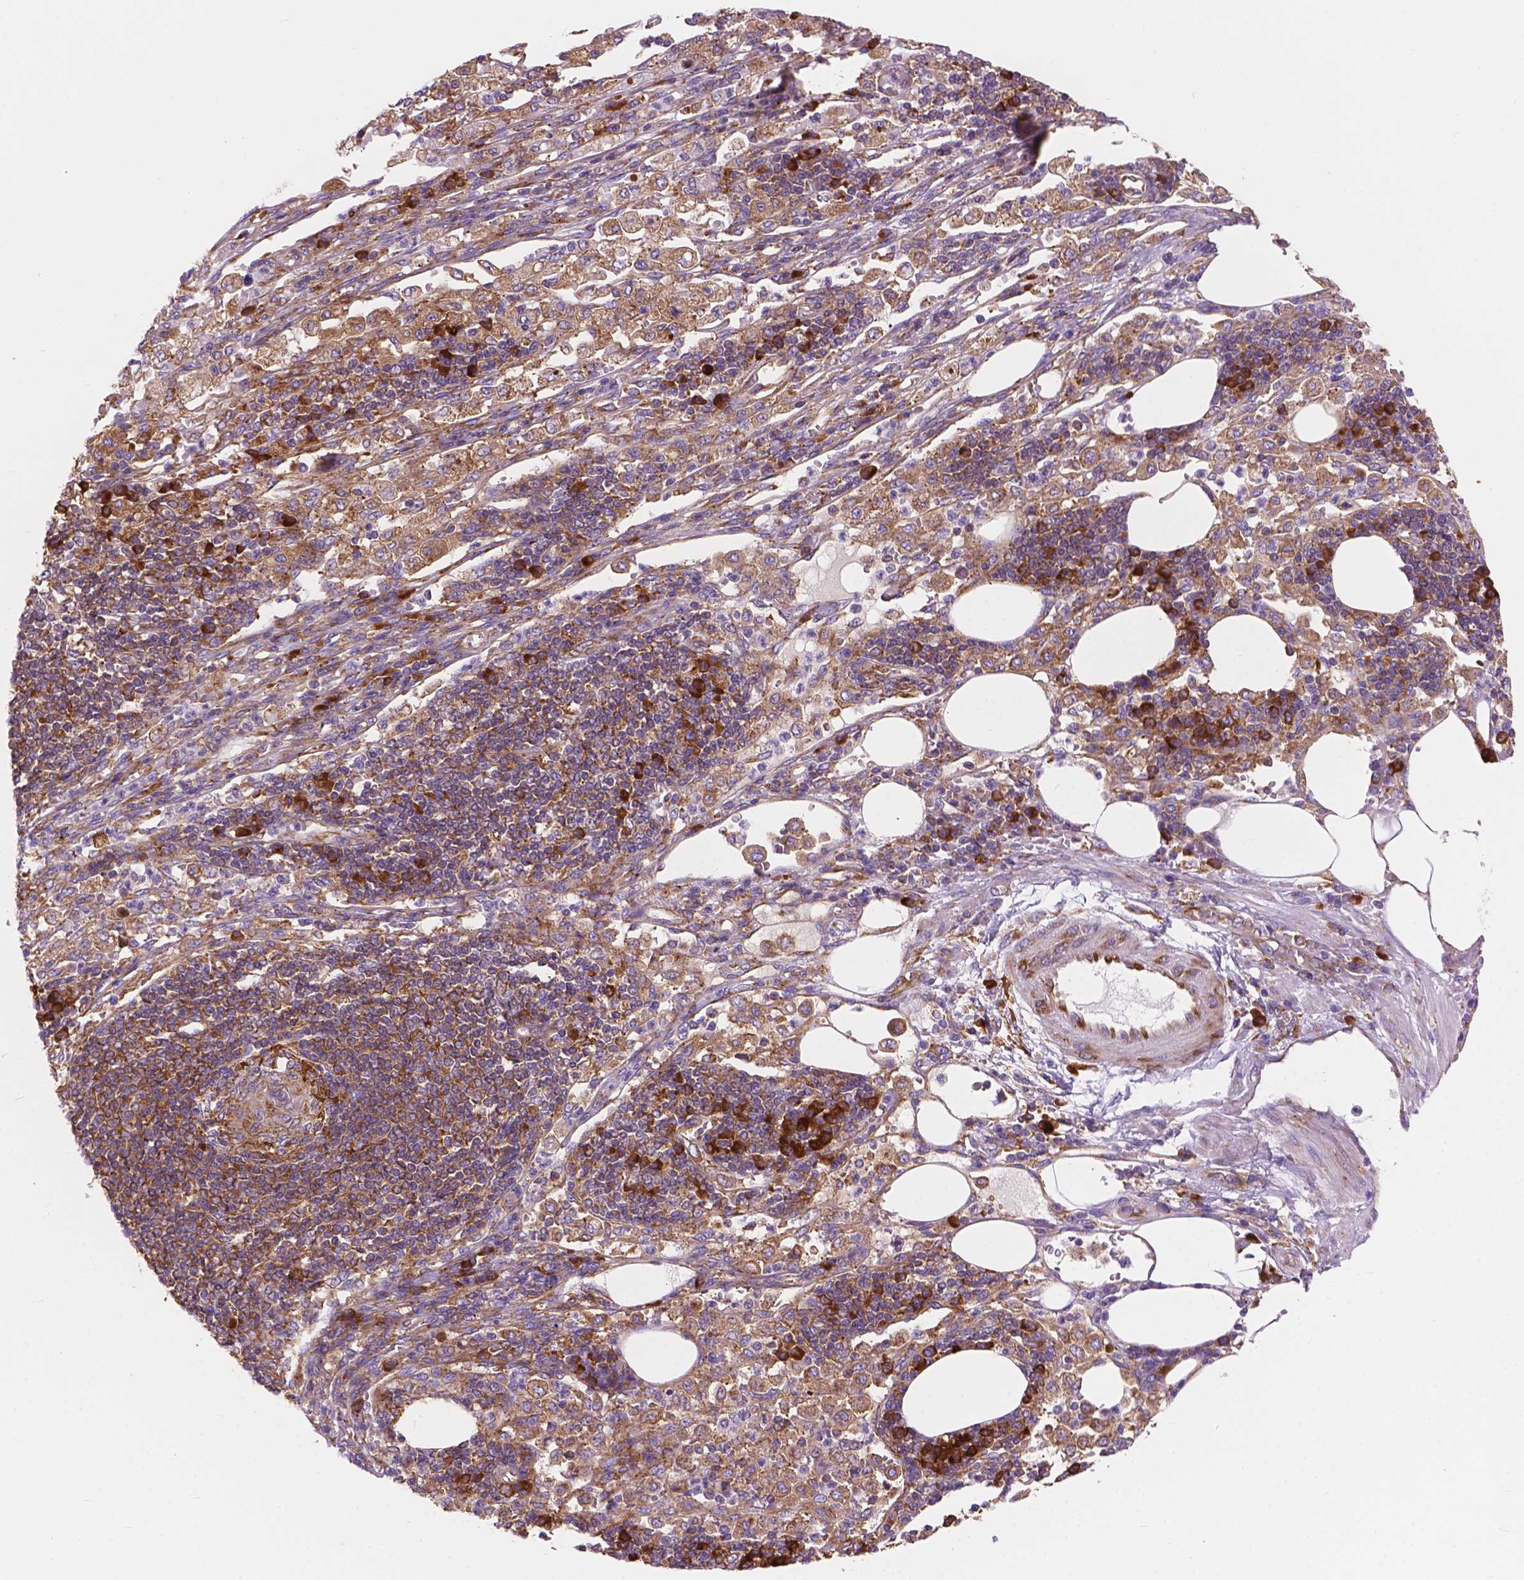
{"staining": {"intensity": "moderate", "quantity": ">75%", "location": "cytoplasmic/membranous"}, "tissue": "pancreatic cancer", "cell_type": "Tumor cells", "image_type": "cancer", "snomed": [{"axis": "morphology", "description": "Adenocarcinoma, NOS"}, {"axis": "topography", "description": "Pancreas"}], "caption": "Pancreatic adenocarcinoma stained with DAB (3,3'-diaminobenzidine) immunohistochemistry (IHC) displays medium levels of moderate cytoplasmic/membranous staining in approximately >75% of tumor cells.", "gene": "RPL37A", "patient": {"sex": "female", "age": 61}}